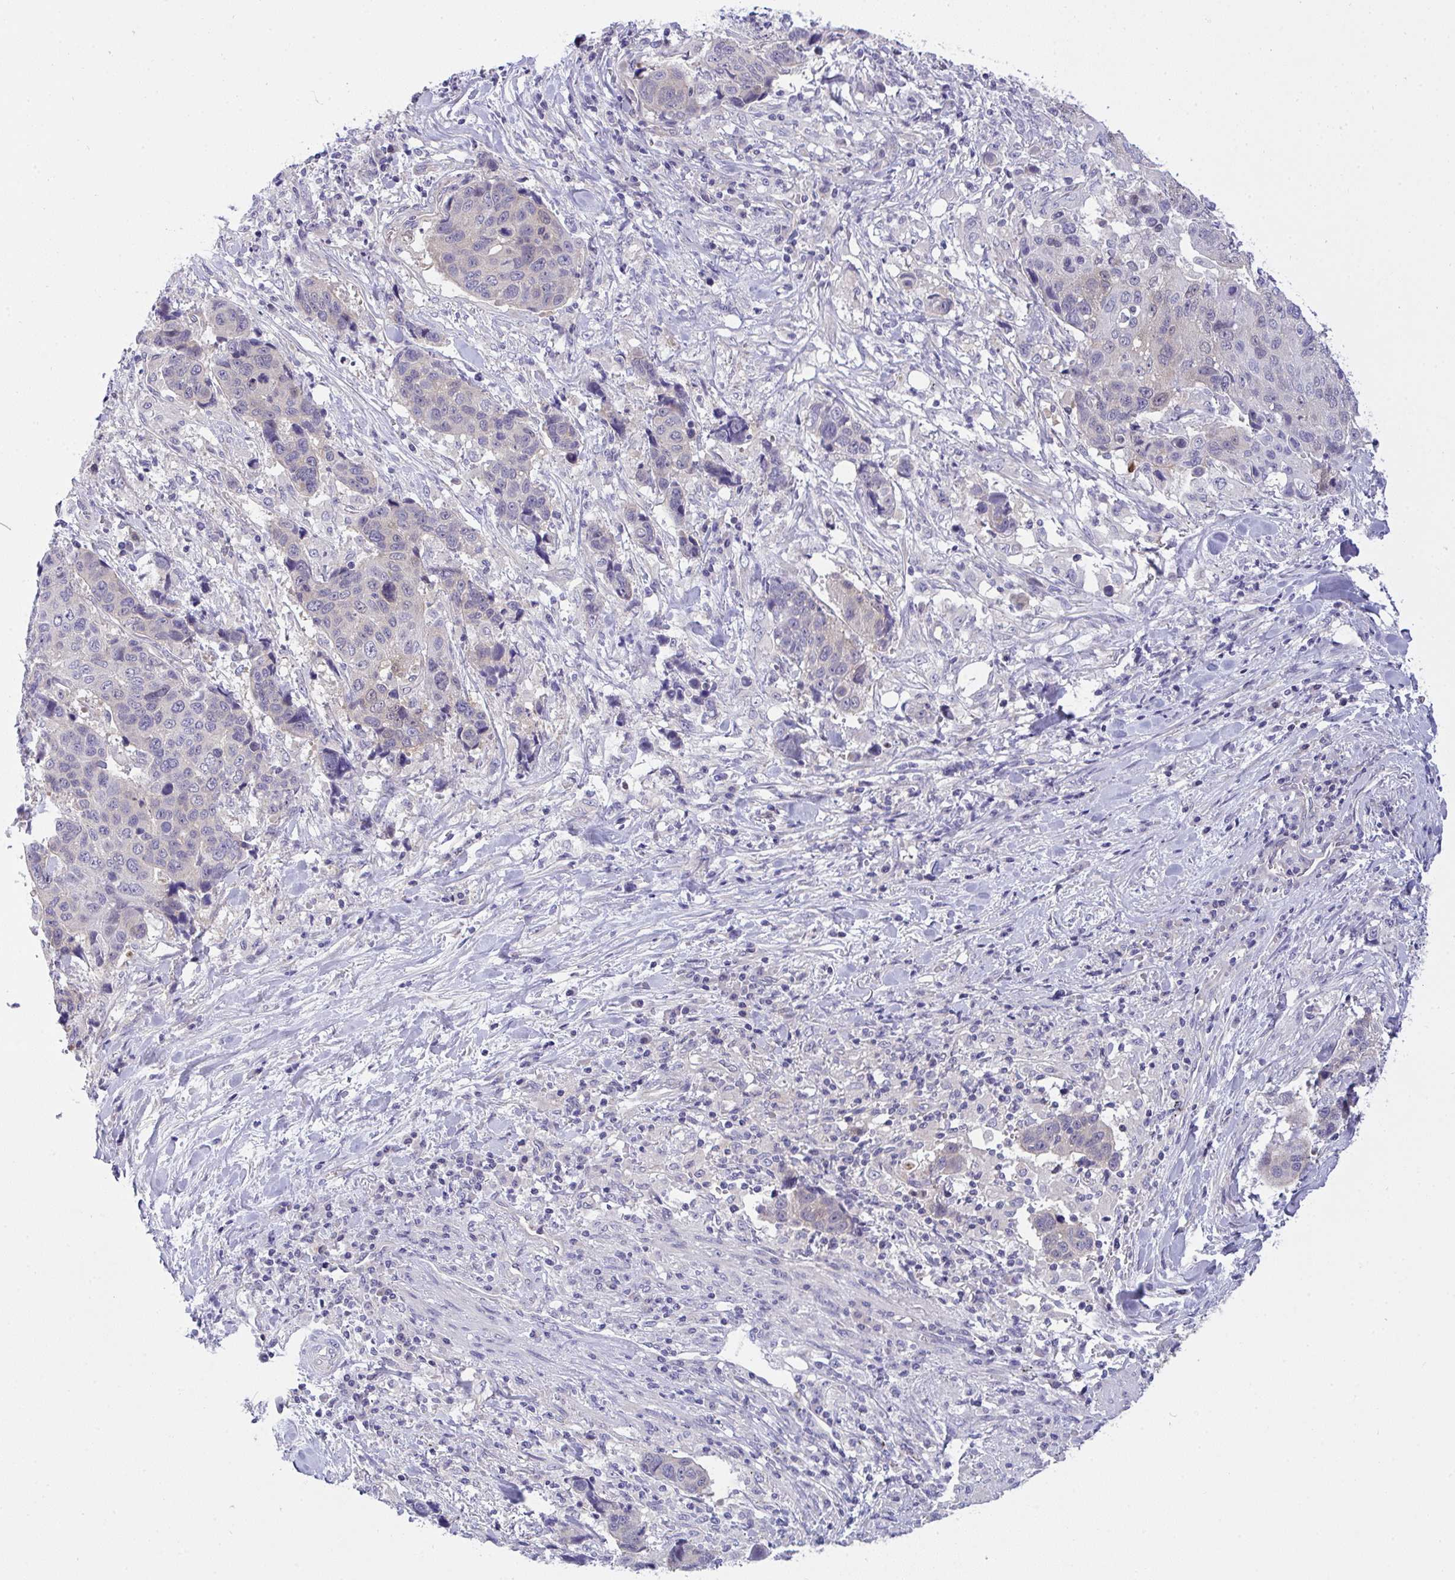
{"staining": {"intensity": "negative", "quantity": "none", "location": "none"}, "tissue": "lung cancer", "cell_type": "Tumor cells", "image_type": "cancer", "snomed": [{"axis": "morphology", "description": "Squamous cell carcinoma, NOS"}, {"axis": "topography", "description": "Lymph node"}, {"axis": "topography", "description": "Lung"}], "caption": "Tumor cells show no significant staining in squamous cell carcinoma (lung). (IHC, brightfield microscopy, high magnification).", "gene": "HOXD12", "patient": {"sex": "male", "age": 61}}